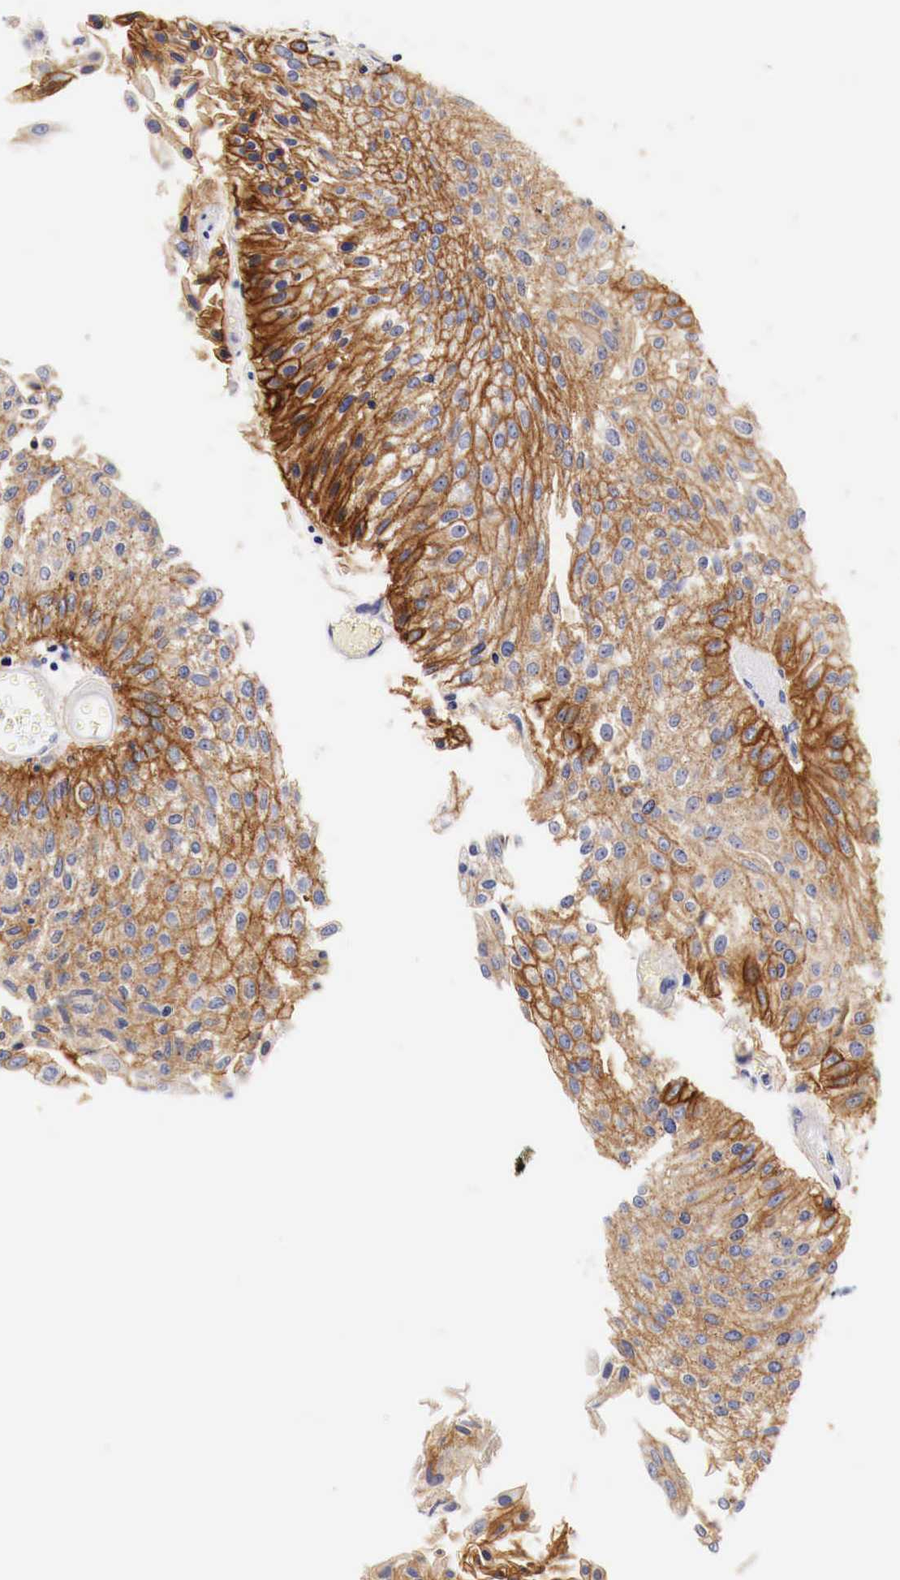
{"staining": {"intensity": "moderate", "quantity": ">75%", "location": "cytoplasmic/membranous"}, "tissue": "urothelial cancer", "cell_type": "Tumor cells", "image_type": "cancer", "snomed": [{"axis": "morphology", "description": "Urothelial carcinoma, Low grade"}, {"axis": "topography", "description": "Urinary bladder"}], "caption": "A brown stain shows moderate cytoplasmic/membranous positivity of a protein in human urothelial carcinoma (low-grade) tumor cells.", "gene": "EGFR", "patient": {"sex": "male", "age": 86}}